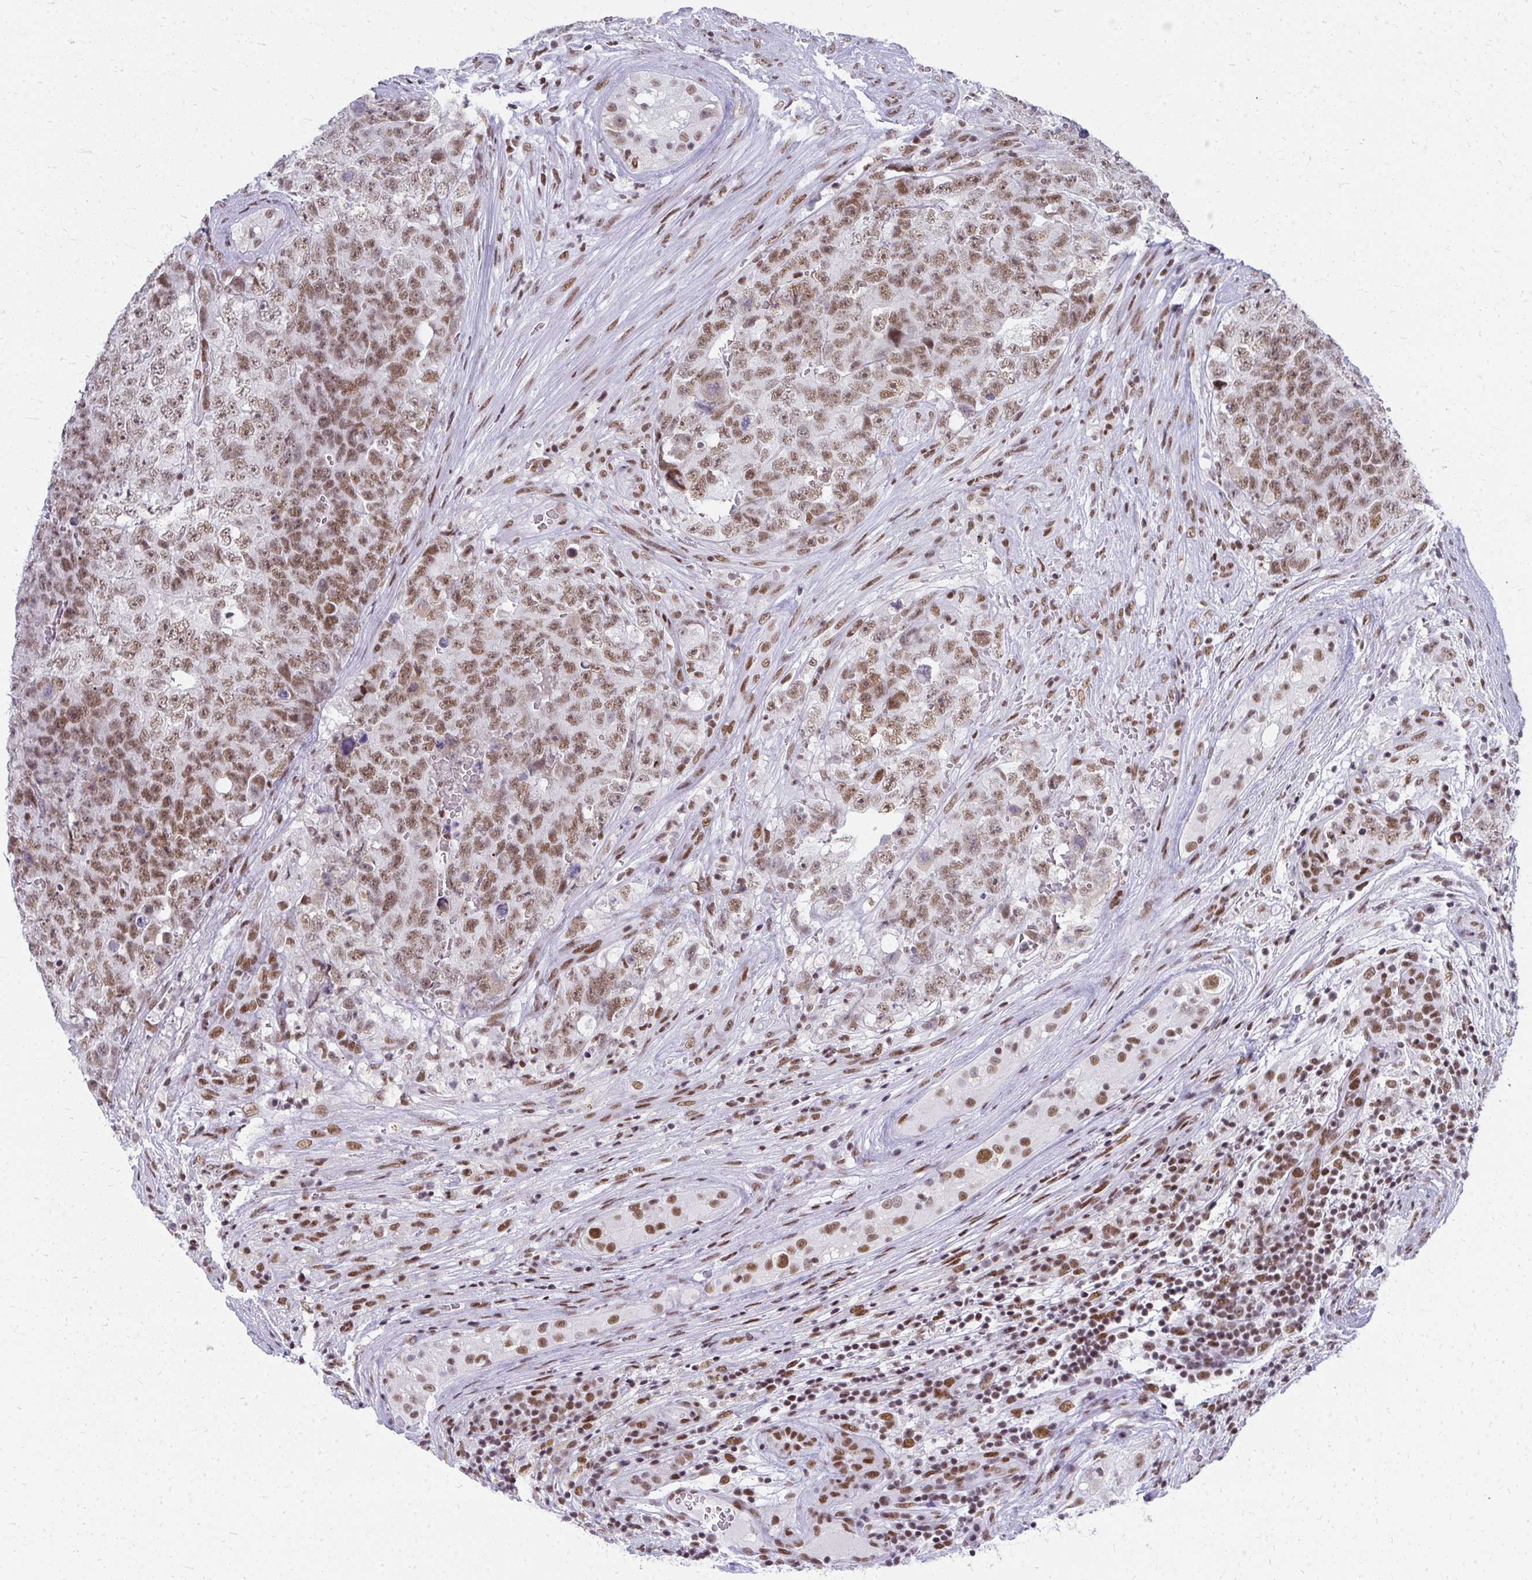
{"staining": {"intensity": "moderate", "quantity": ">75%", "location": "nuclear"}, "tissue": "testis cancer", "cell_type": "Tumor cells", "image_type": "cancer", "snomed": [{"axis": "morphology", "description": "Seminoma, NOS"}, {"axis": "morphology", "description": "Teratoma, malignant, NOS"}, {"axis": "topography", "description": "Testis"}], "caption": "Protein positivity by IHC shows moderate nuclear expression in approximately >75% of tumor cells in teratoma (malignant) (testis).", "gene": "CREBBP", "patient": {"sex": "male", "age": 34}}